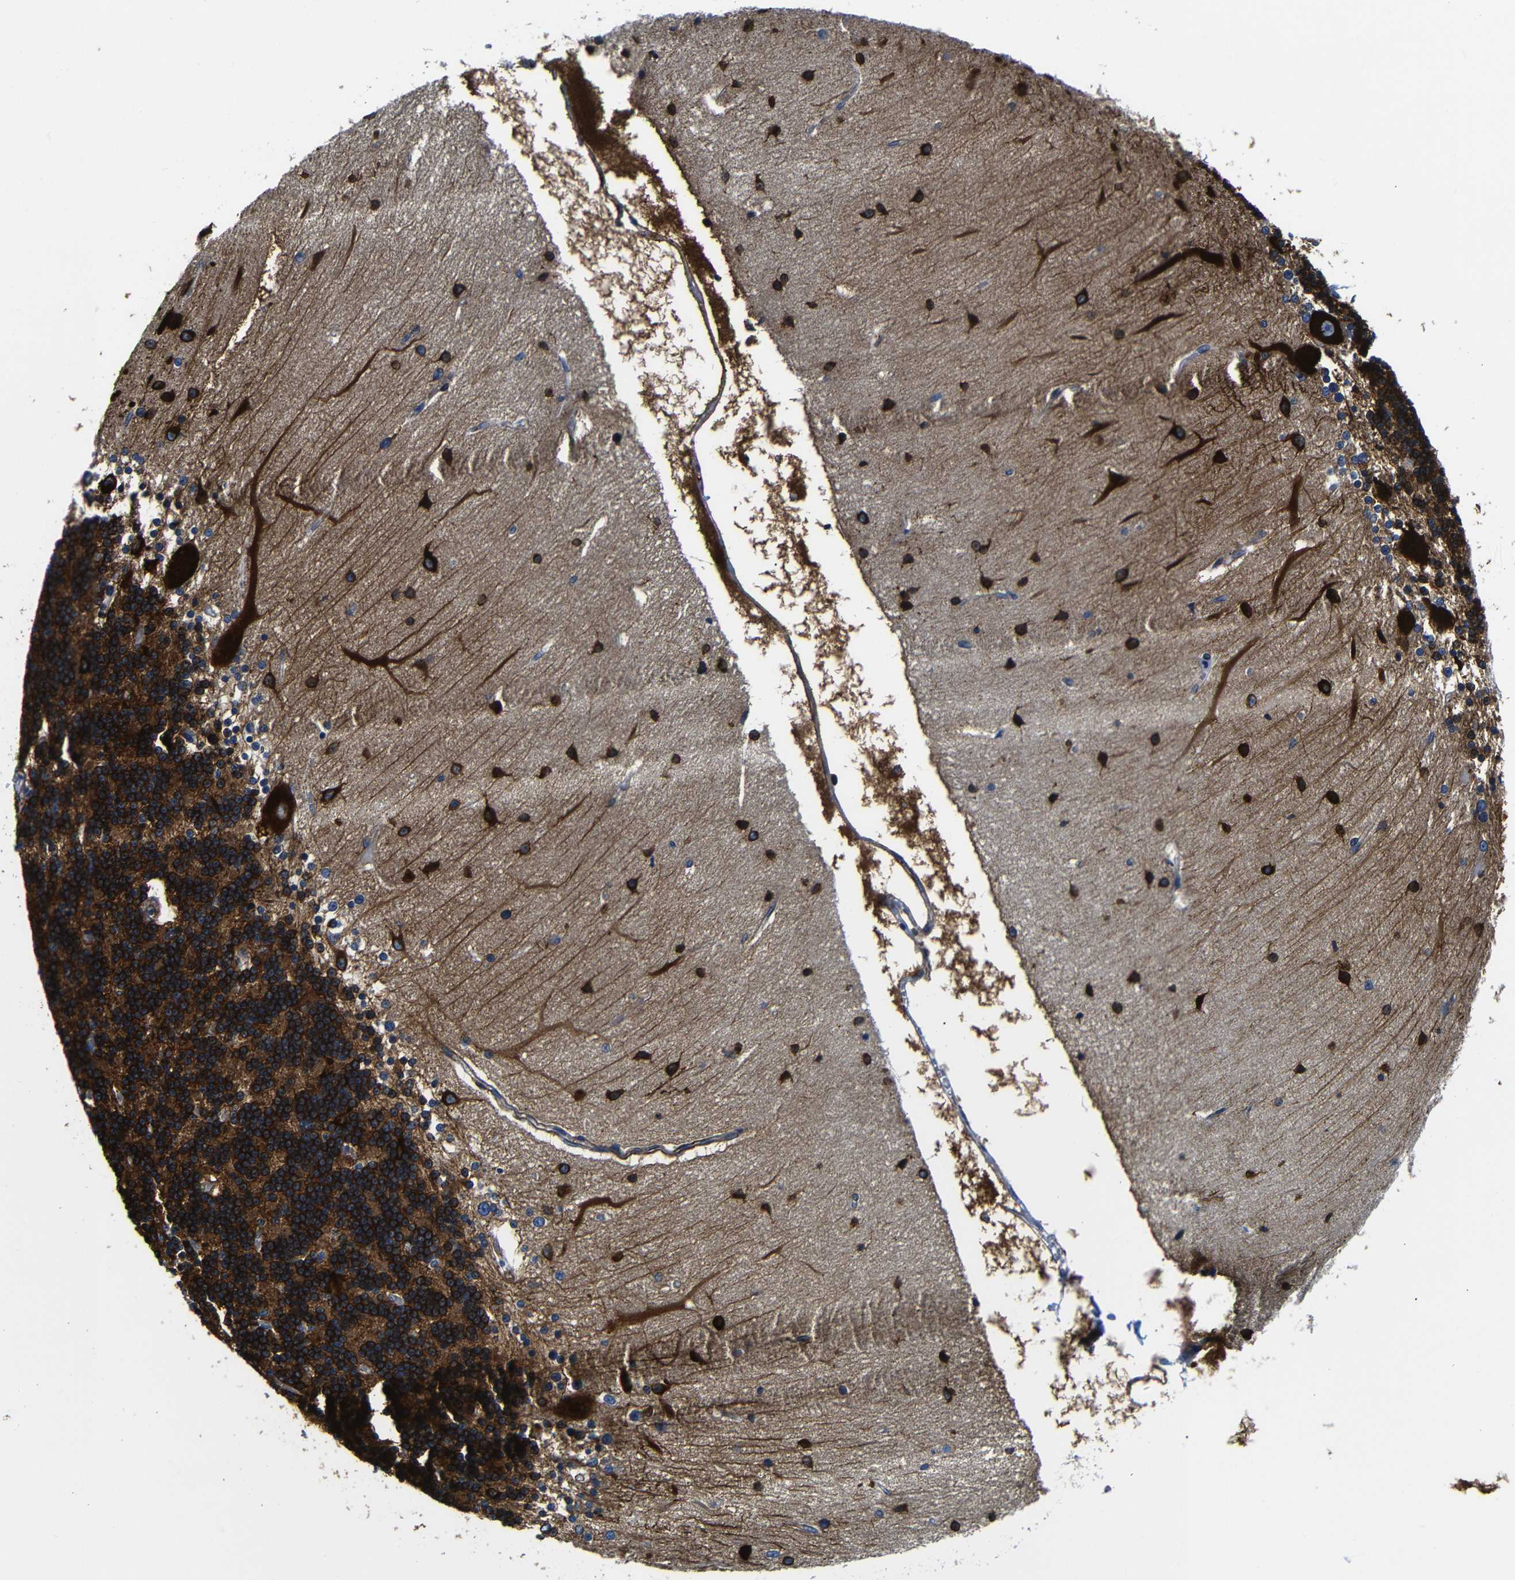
{"staining": {"intensity": "strong", "quantity": ">75%", "location": "cytoplasmic/membranous"}, "tissue": "cerebellum", "cell_type": "Cells in granular layer", "image_type": "normal", "snomed": [{"axis": "morphology", "description": "Normal tissue, NOS"}, {"axis": "topography", "description": "Cerebellum"}], "caption": "This micrograph shows immunohistochemistry staining of benign cerebellum, with high strong cytoplasmic/membranous expression in about >75% of cells in granular layer.", "gene": "LRIG1", "patient": {"sex": "female", "age": 54}}